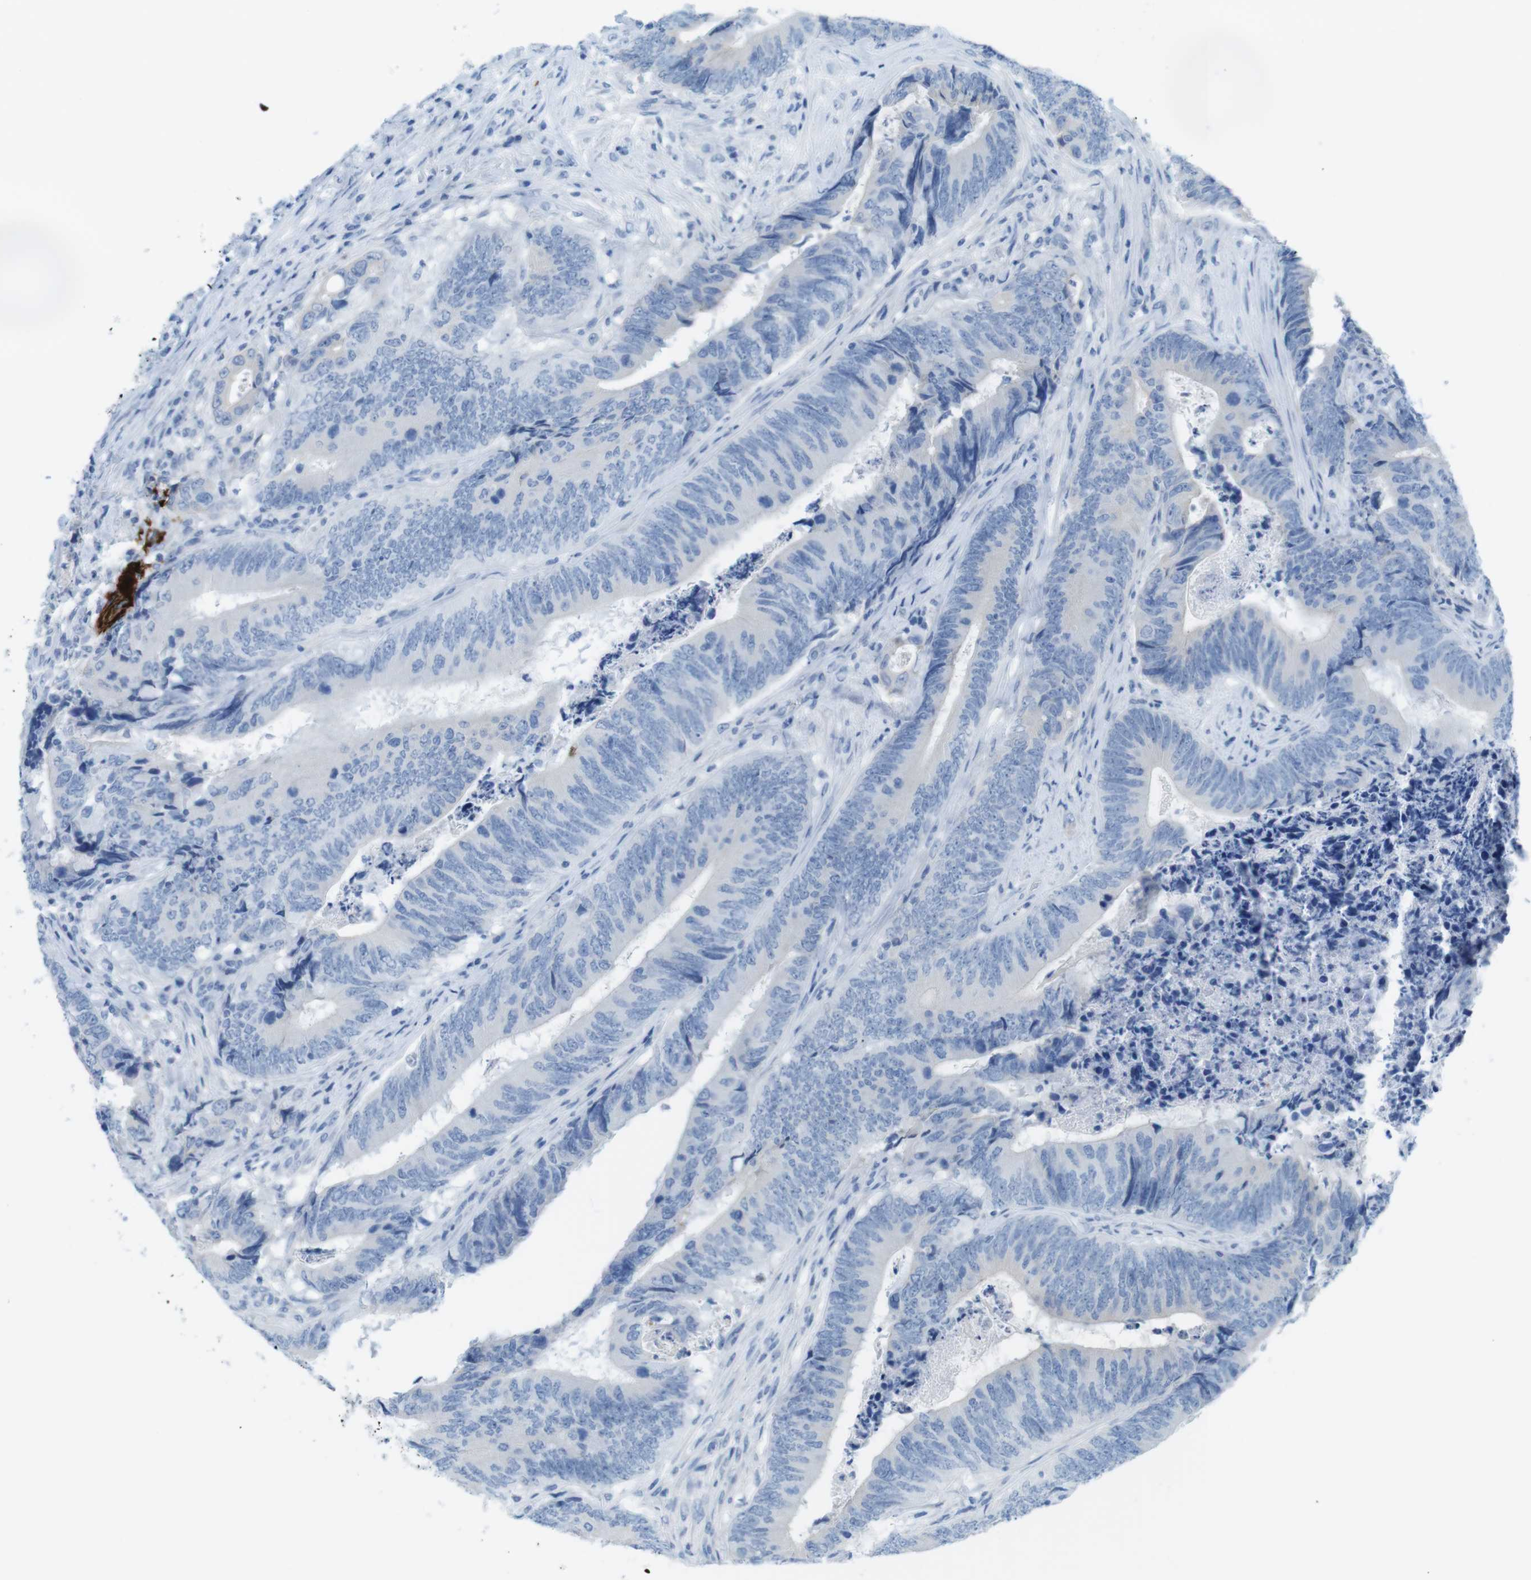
{"staining": {"intensity": "negative", "quantity": "none", "location": "none"}, "tissue": "colorectal cancer", "cell_type": "Tumor cells", "image_type": "cancer", "snomed": [{"axis": "morphology", "description": "Normal tissue, NOS"}, {"axis": "morphology", "description": "Adenocarcinoma, NOS"}, {"axis": "topography", "description": "Colon"}], "caption": "Protein analysis of colorectal cancer (adenocarcinoma) exhibits no significant staining in tumor cells.", "gene": "GAP43", "patient": {"sex": "male", "age": 56}}